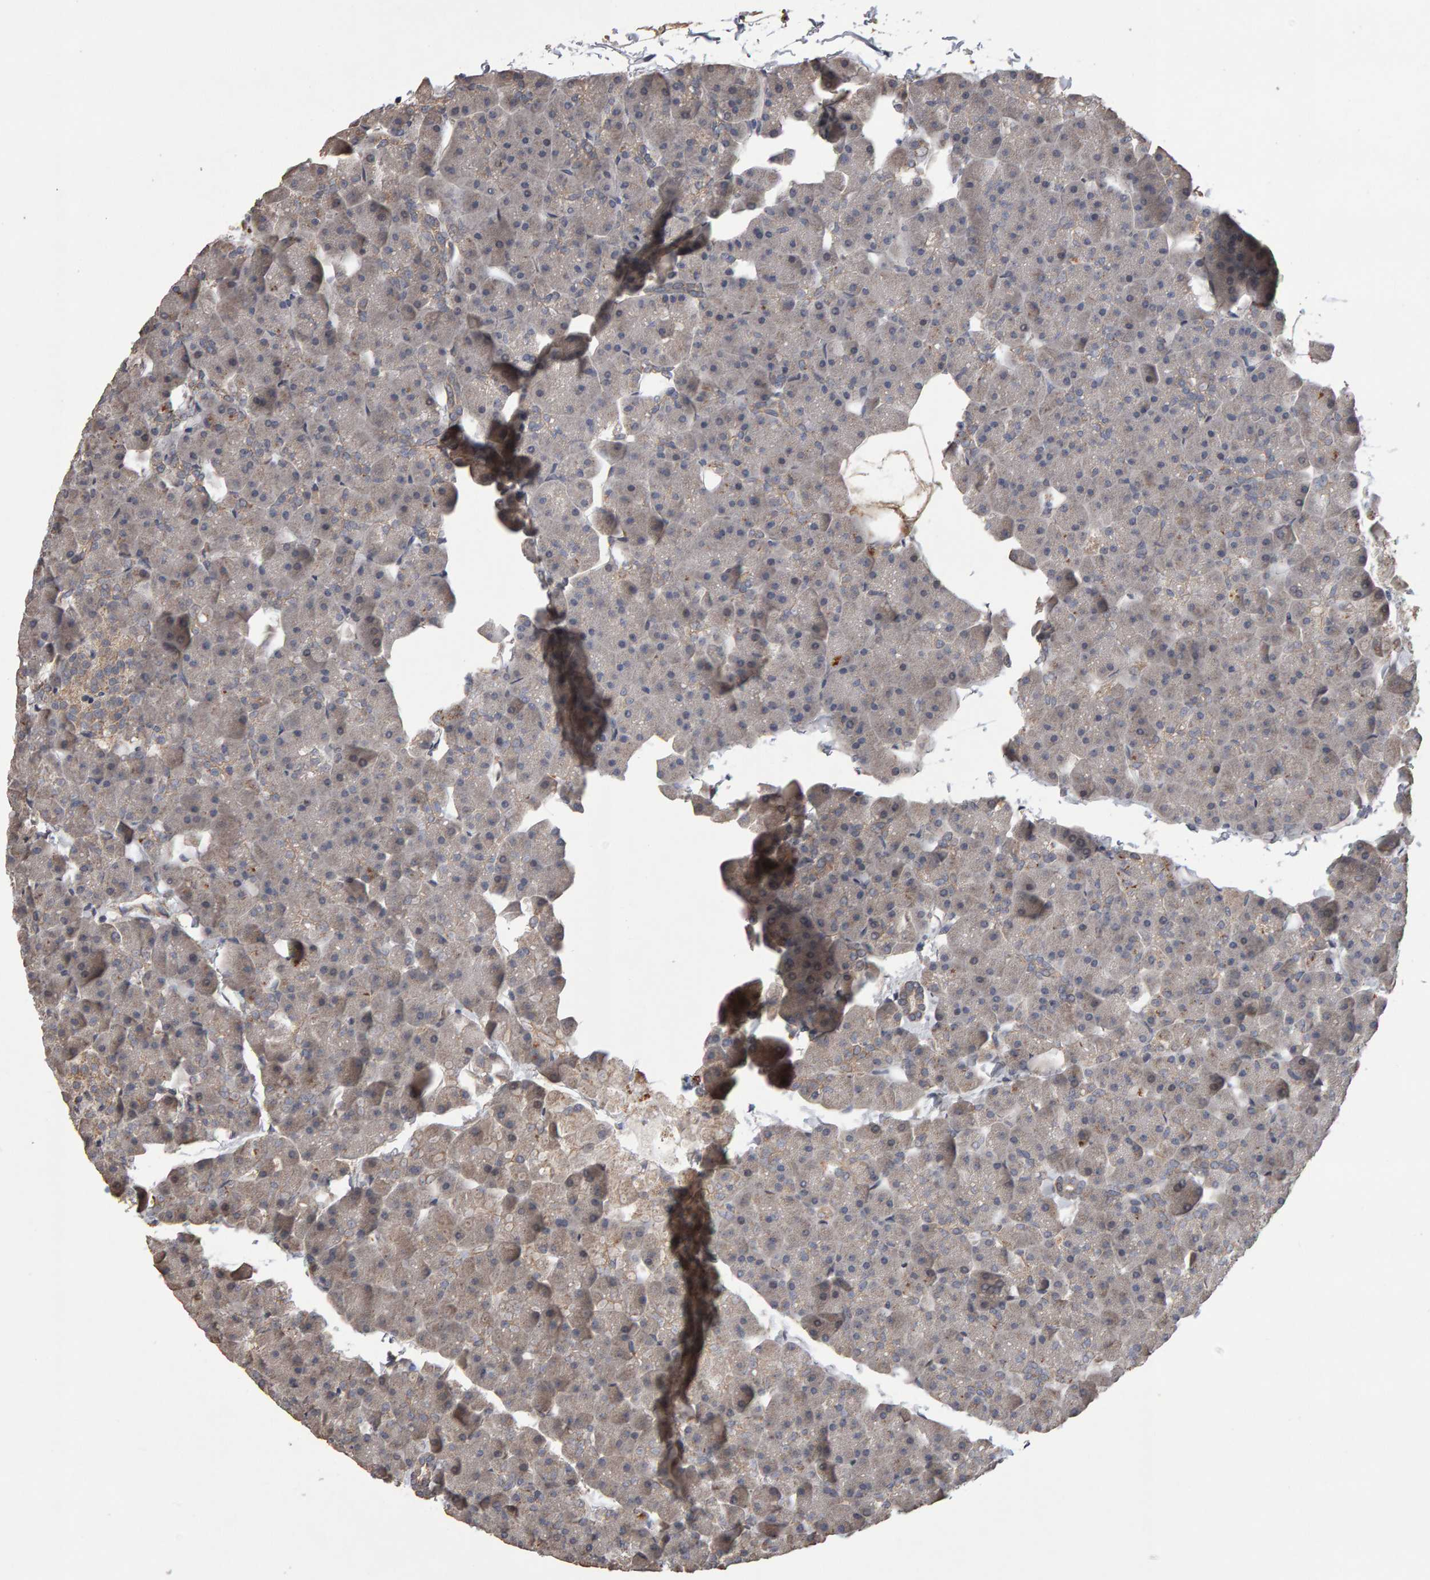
{"staining": {"intensity": "negative", "quantity": "none", "location": "none"}, "tissue": "pancreas", "cell_type": "Exocrine glandular cells", "image_type": "normal", "snomed": [{"axis": "morphology", "description": "Normal tissue, NOS"}, {"axis": "topography", "description": "Pancreas"}], "caption": "A high-resolution micrograph shows IHC staining of unremarkable pancreas, which demonstrates no significant staining in exocrine glandular cells.", "gene": "COASY", "patient": {"sex": "male", "age": 35}}